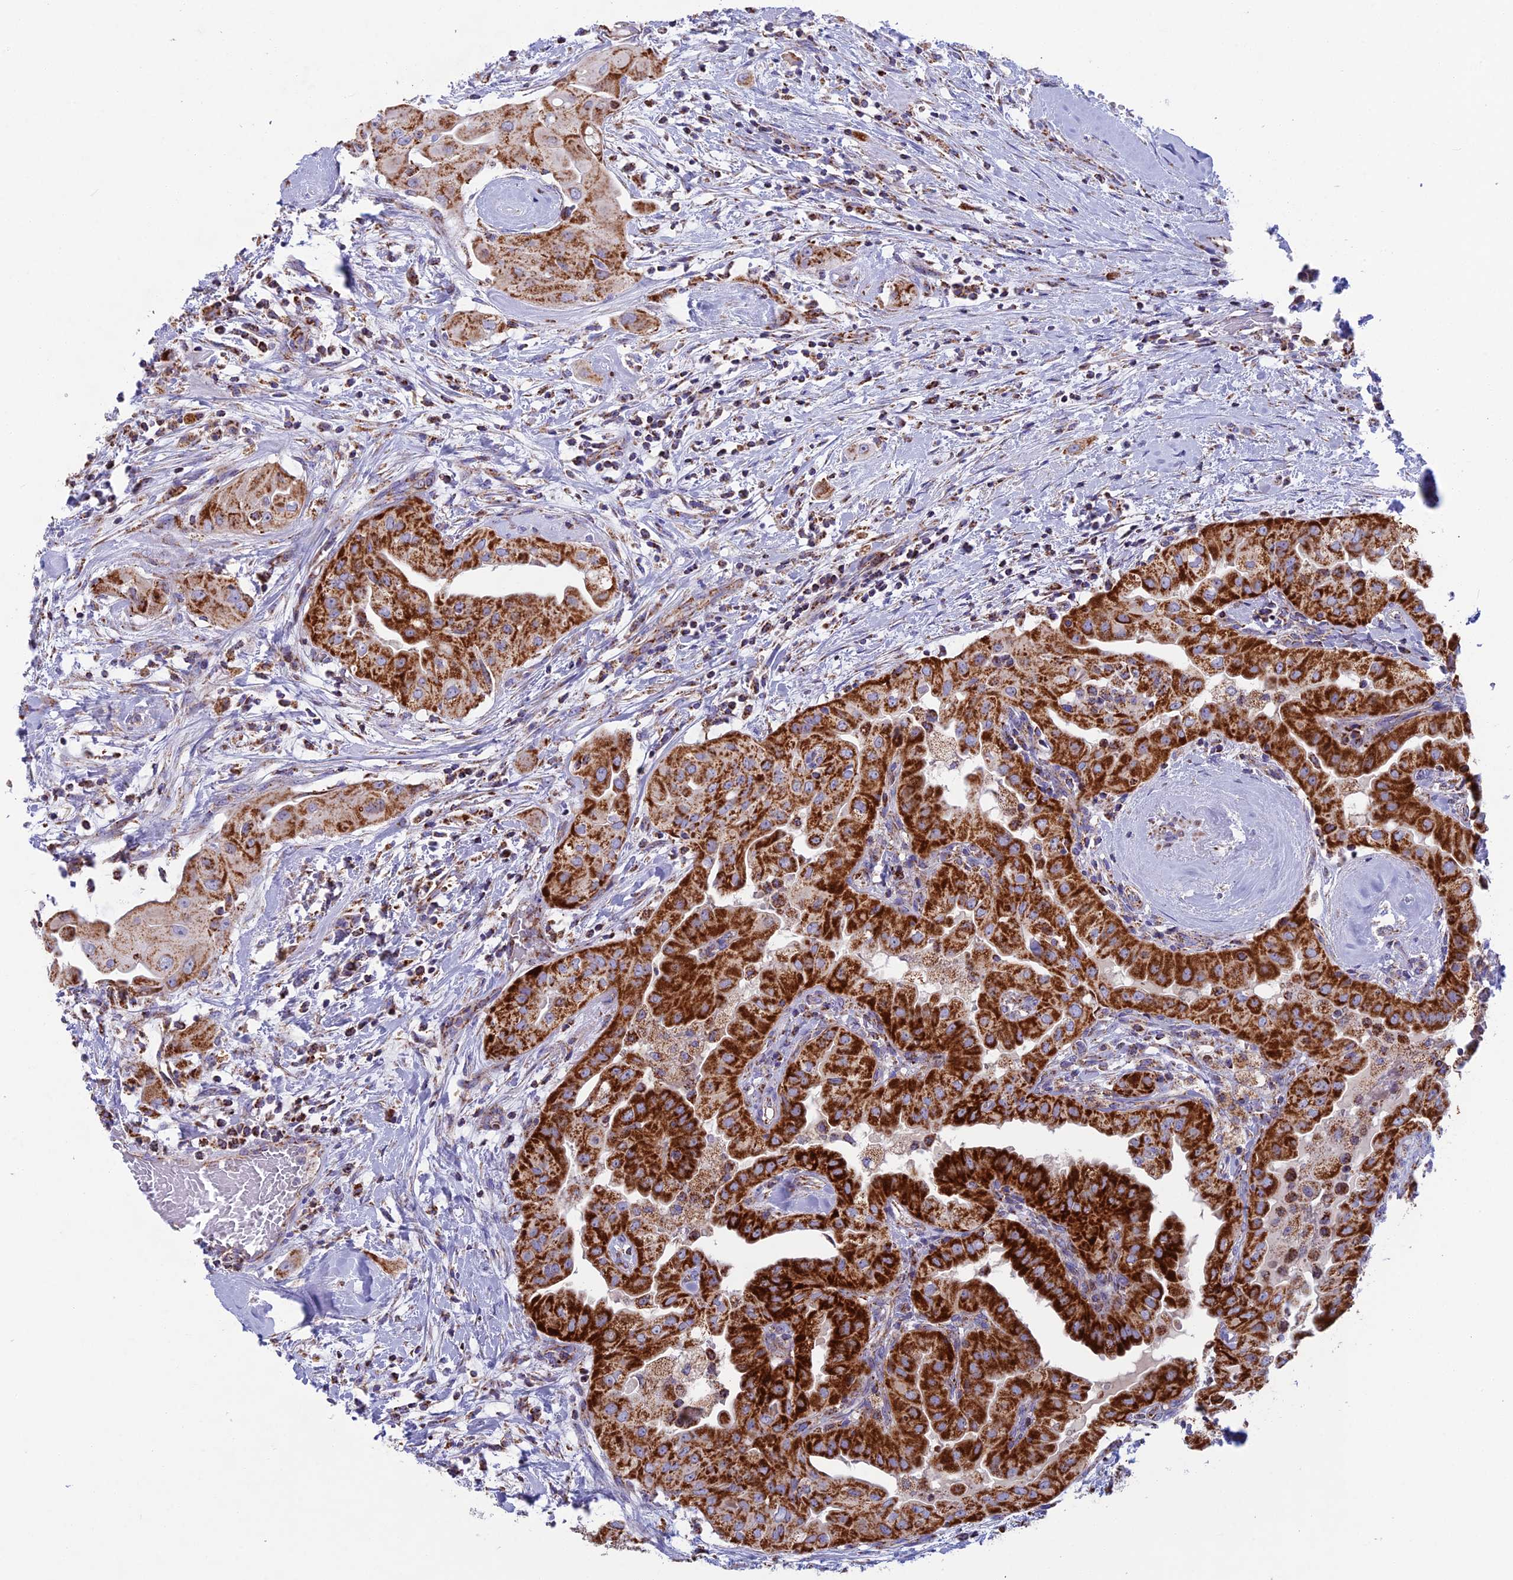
{"staining": {"intensity": "strong", "quantity": ">75%", "location": "cytoplasmic/membranous"}, "tissue": "thyroid cancer", "cell_type": "Tumor cells", "image_type": "cancer", "snomed": [{"axis": "morphology", "description": "Papillary adenocarcinoma, NOS"}, {"axis": "topography", "description": "Thyroid gland"}], "caption": "This histopathology image exhibits papillary adenocarcinoma (thyroid) stained with immunohistochemistry to label a protein in brown. The cytoplasmic/membranous of tumor cells show strong positivity for the protein. Nuclei are counter-stained blue.", "gene": "CS", "patient": {"sex": "female", "age": 59}}